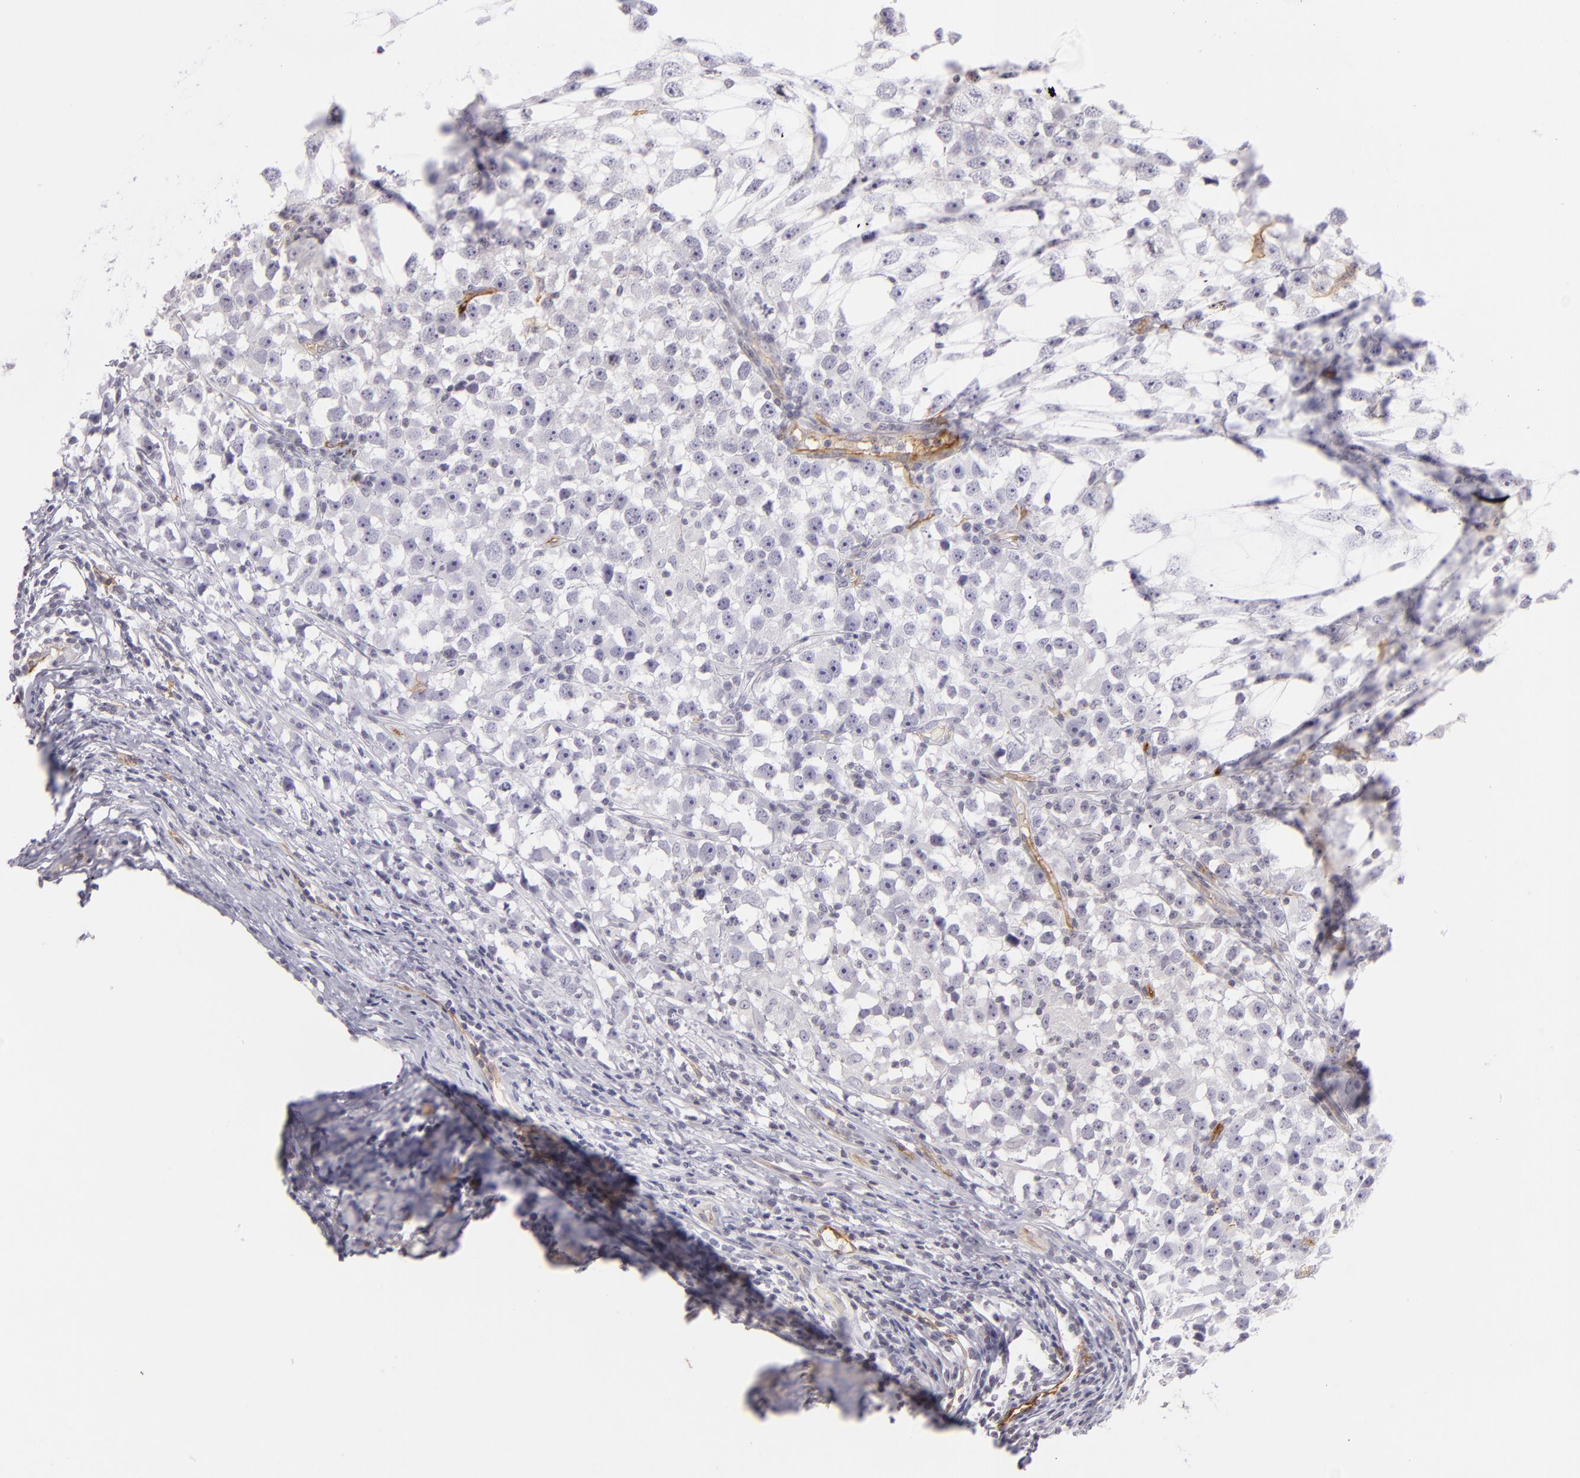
{"staining": {"intensity": "negative", "quantity": "none", "location": "none"}, "tissue": "testis cancer", "cell_type": "Tumor cells", "image_type": "cancer", "snomed": [{"axis": "morphology", "description": "Seminoma, NOS"}, {"axis": "topography", "description": "Testis"}], "caption": "This is a photomicrograph of immunohistochemistry (IHC) staining of testis cancer (seminoma), which shows no staining in tumor cells.", "gene": "THBD", "patient": {"sex": "male", "age": 33}}